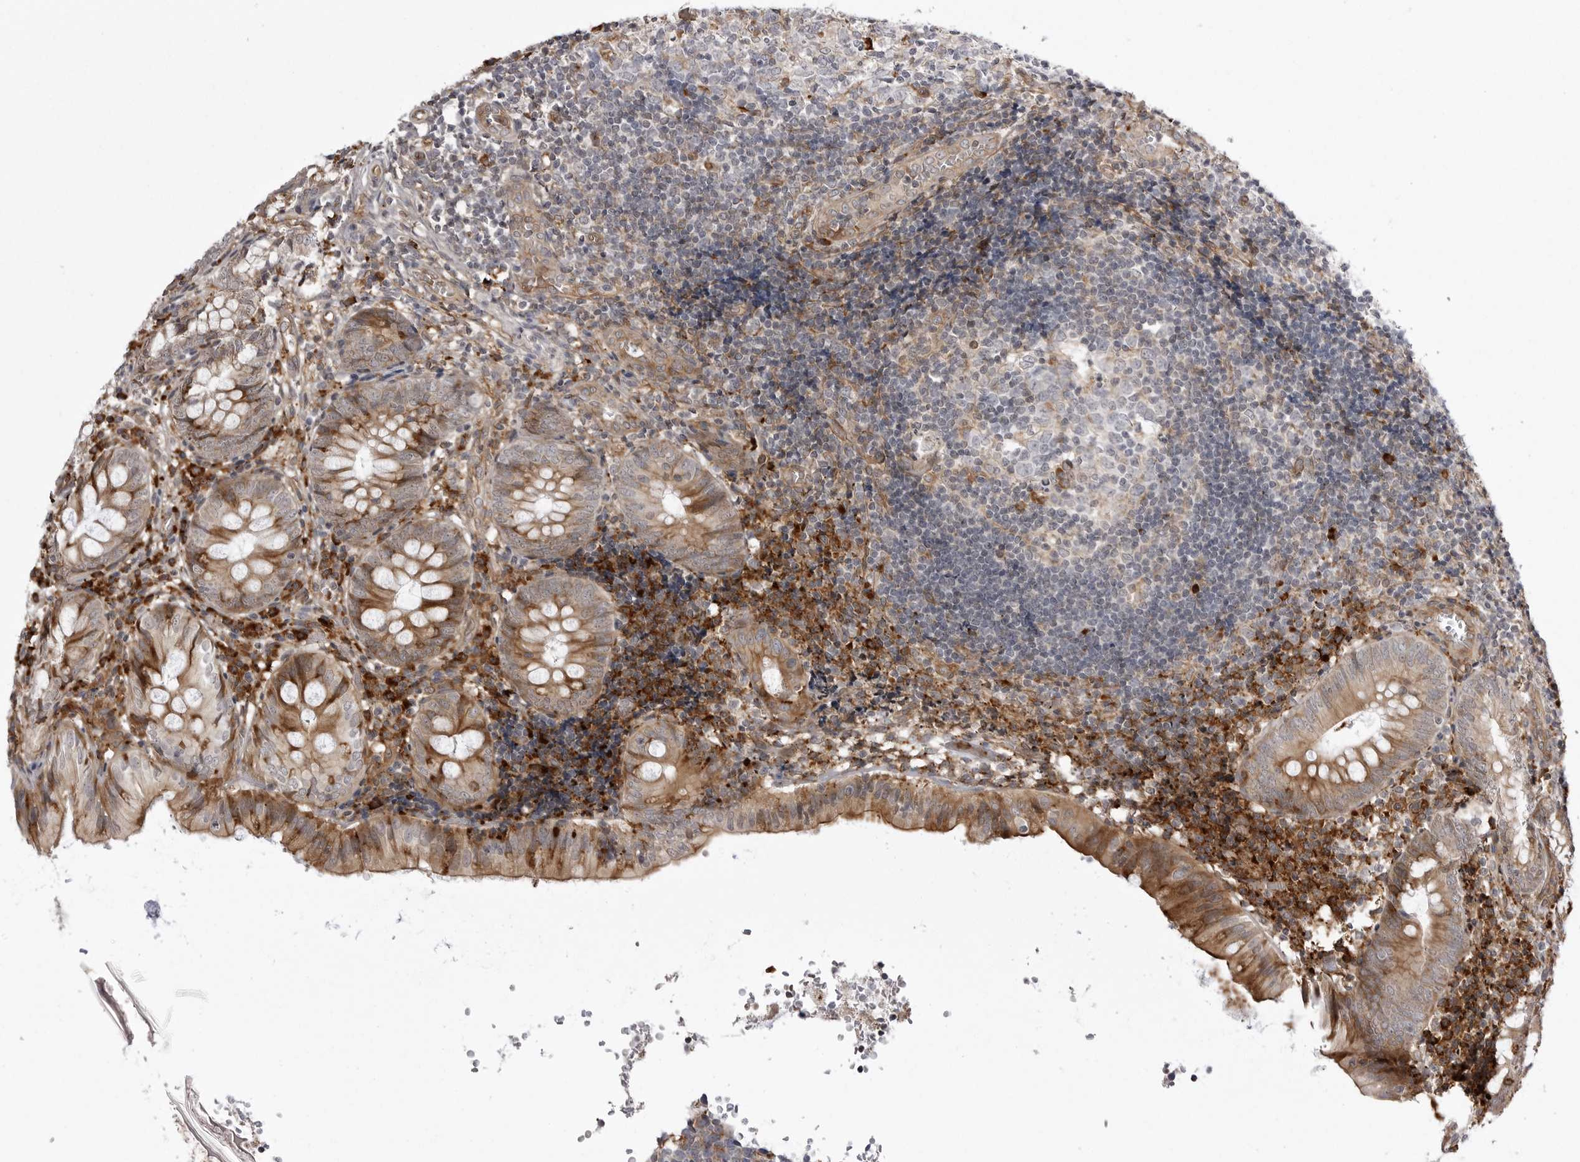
{"staining": {"intensity": "moderate", "quantity": ">75%", "location": "cytoplasmic/membranous"}, "tissue": "appendix", "cell_type": "Glandular cells", "image_type": "normal", "snomed": [{"axis": "morphology", "description": "Normal tissue, NOS"}, {"axis": "topography", "description": "Appendix"}], "caption": "DAB immunohistochemical staining of benign appendix displays moderate cytoplasmic/membranous protein expression in about >75% of glandular cells.", "gene": "ARL5A", "patient": {"sex": "male", "age": 8}}